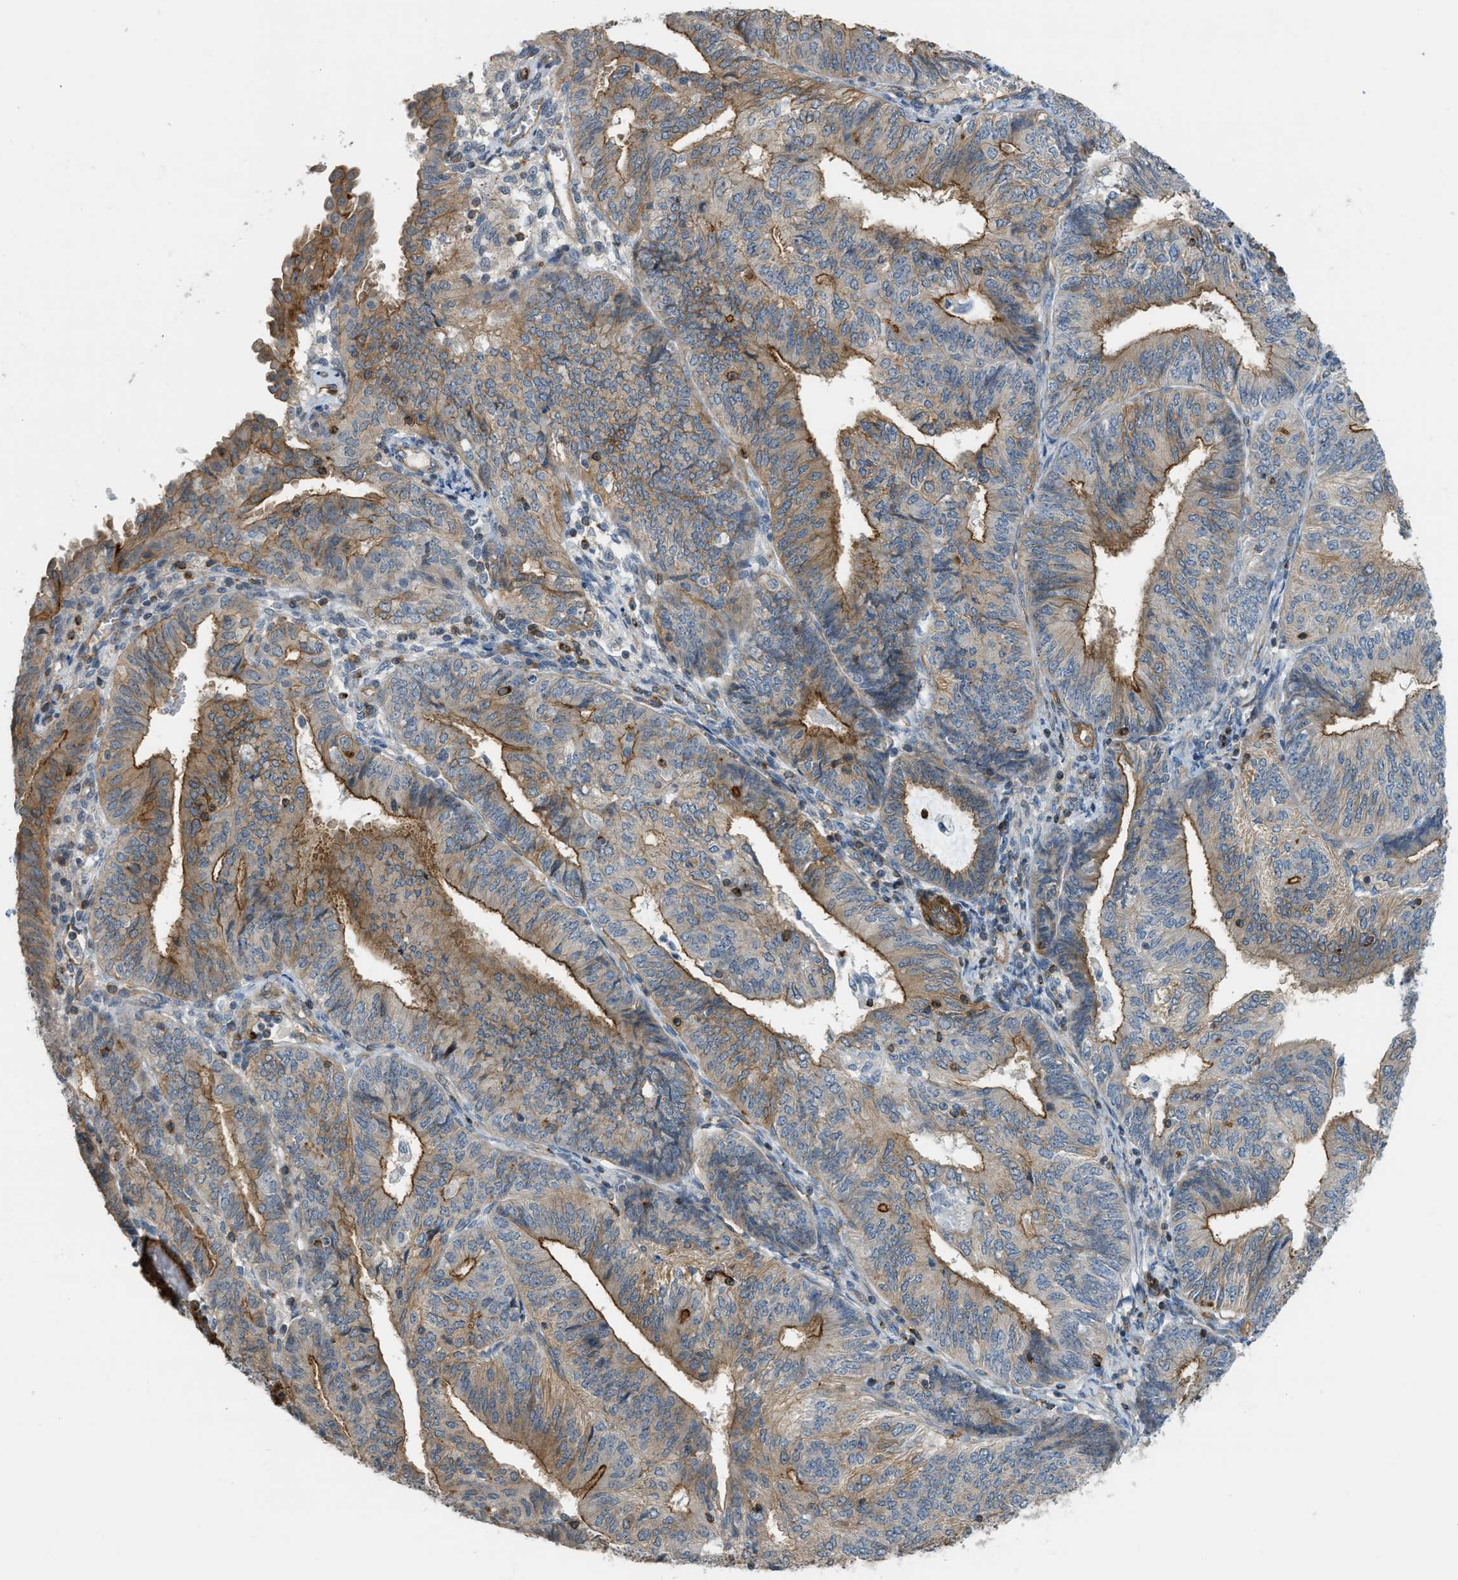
{"staining": {"intensity": "moderate", "quantity": ">75%", "location": "cytoplasmic/membranous"}, "tissue": "endometrial cancer", "cell_type": "Tumor cells", "image_type": "cancer", "snomed": [{"axis": "morphology", "description": "Adenocarcinoma, NOS"}, {"axis": "topography", "description": "Endometrium"}], "caption": "IHC of endometrial cancer displays medium levels of moderate cytoplasmic/membranous positivity in about >75% of tumor cells. The protein of interest is stained brown, and the nuclei are stained in blue (DAB (3,3'-diaminobenzidine) IHC with brightfield microscopy, high magnification).", "gene": "KIAA1671", "patient": {"sex": "female", "age": 58}}